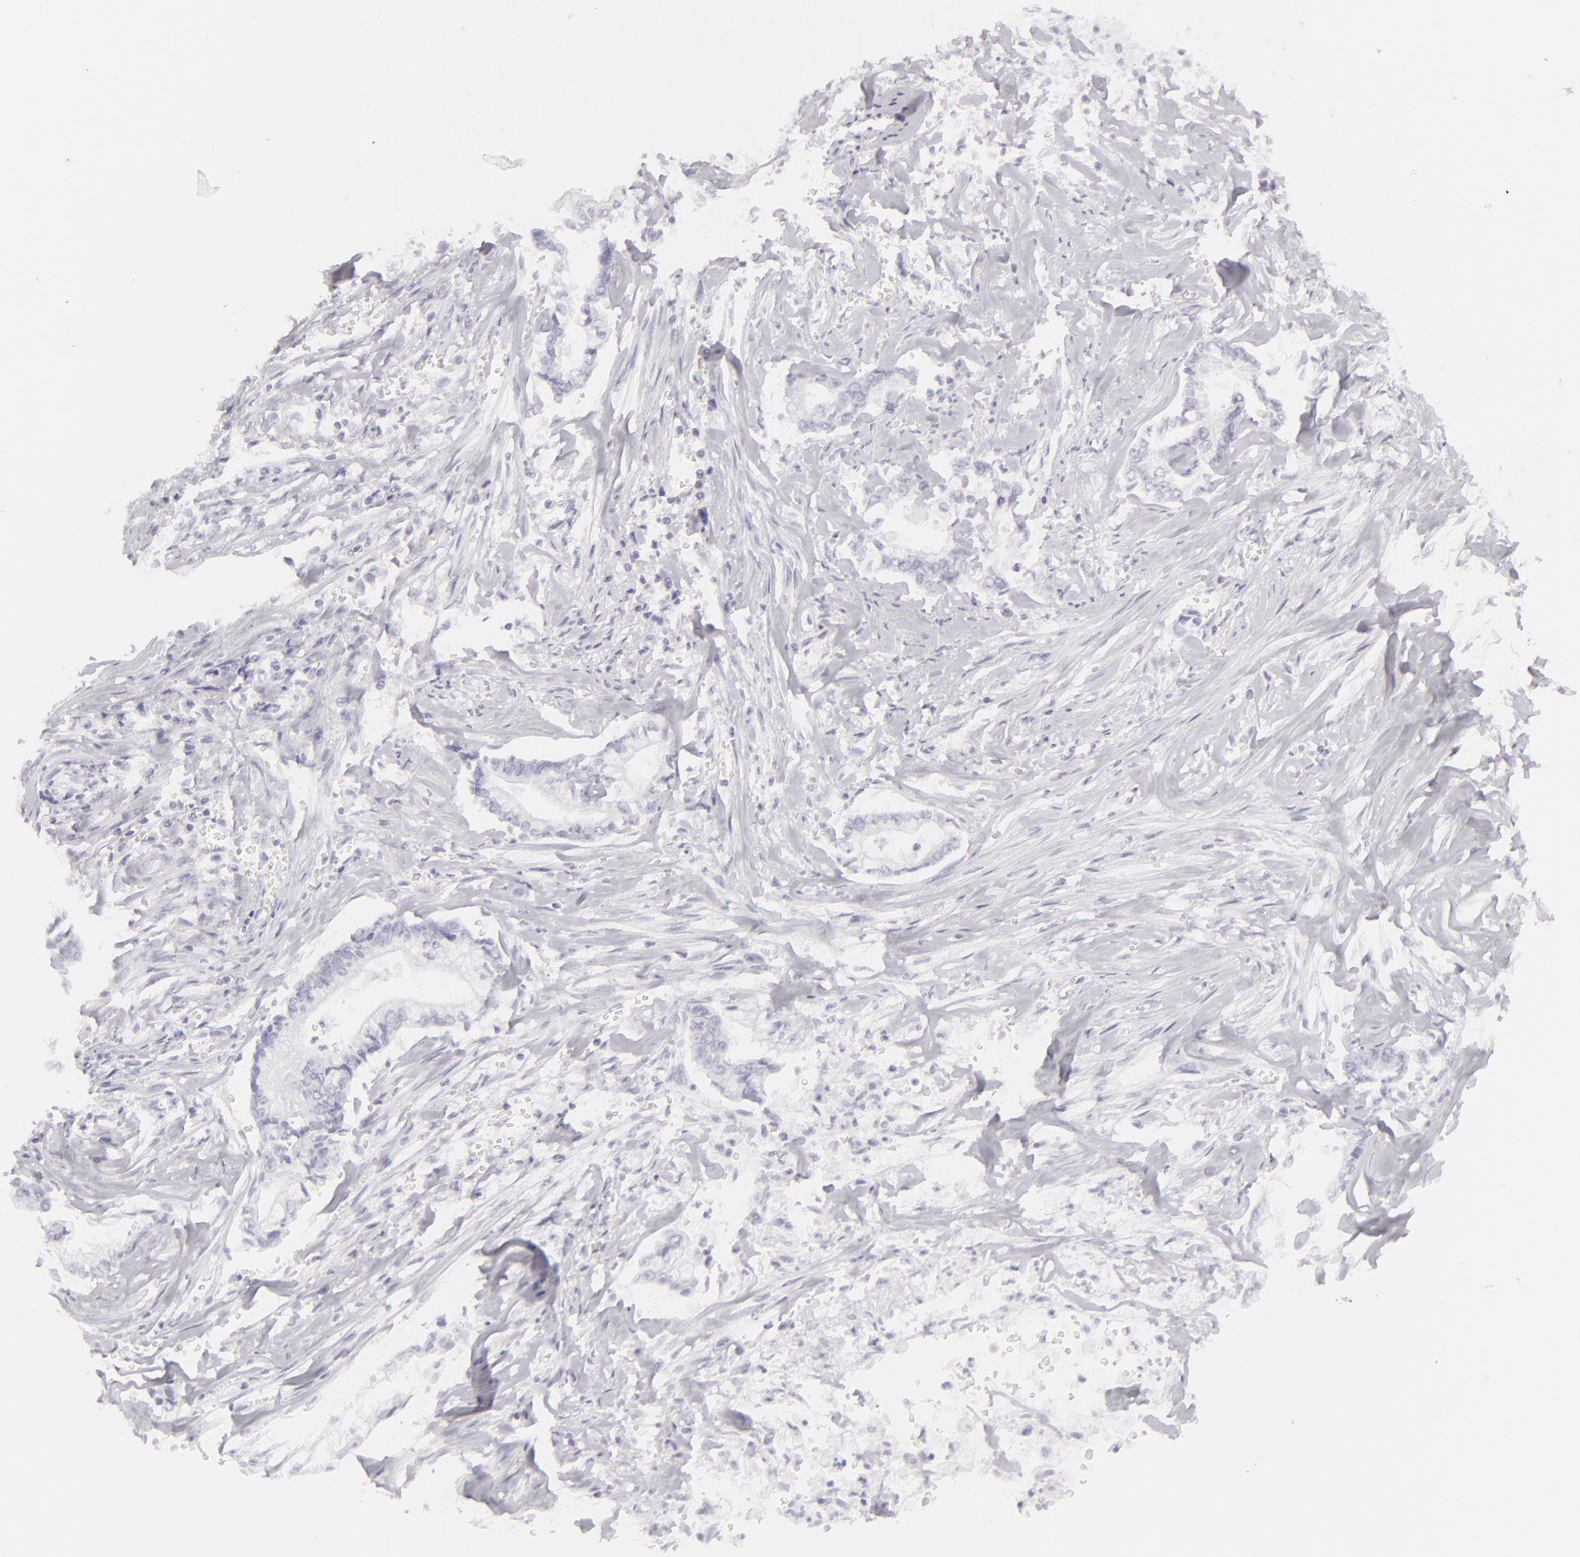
{"staining": {"intensity": "negative", "quantity": "none", "location": "none"}, "tissue": "liver cancer", "cell_type": "Tumor cells", "image_type": "cancer", "snomed": [{"axis": "morphology", "description": "Cholangiocarcinoma"}, {"axis": "topography", "description": "Liver"}], "caption": "Liver cancer stained for a protein using immunohistochemistry (IHC) reveals no staining tumor cells.", "gene": "FLG", "patient": {"sex": "male", "age": 57}}